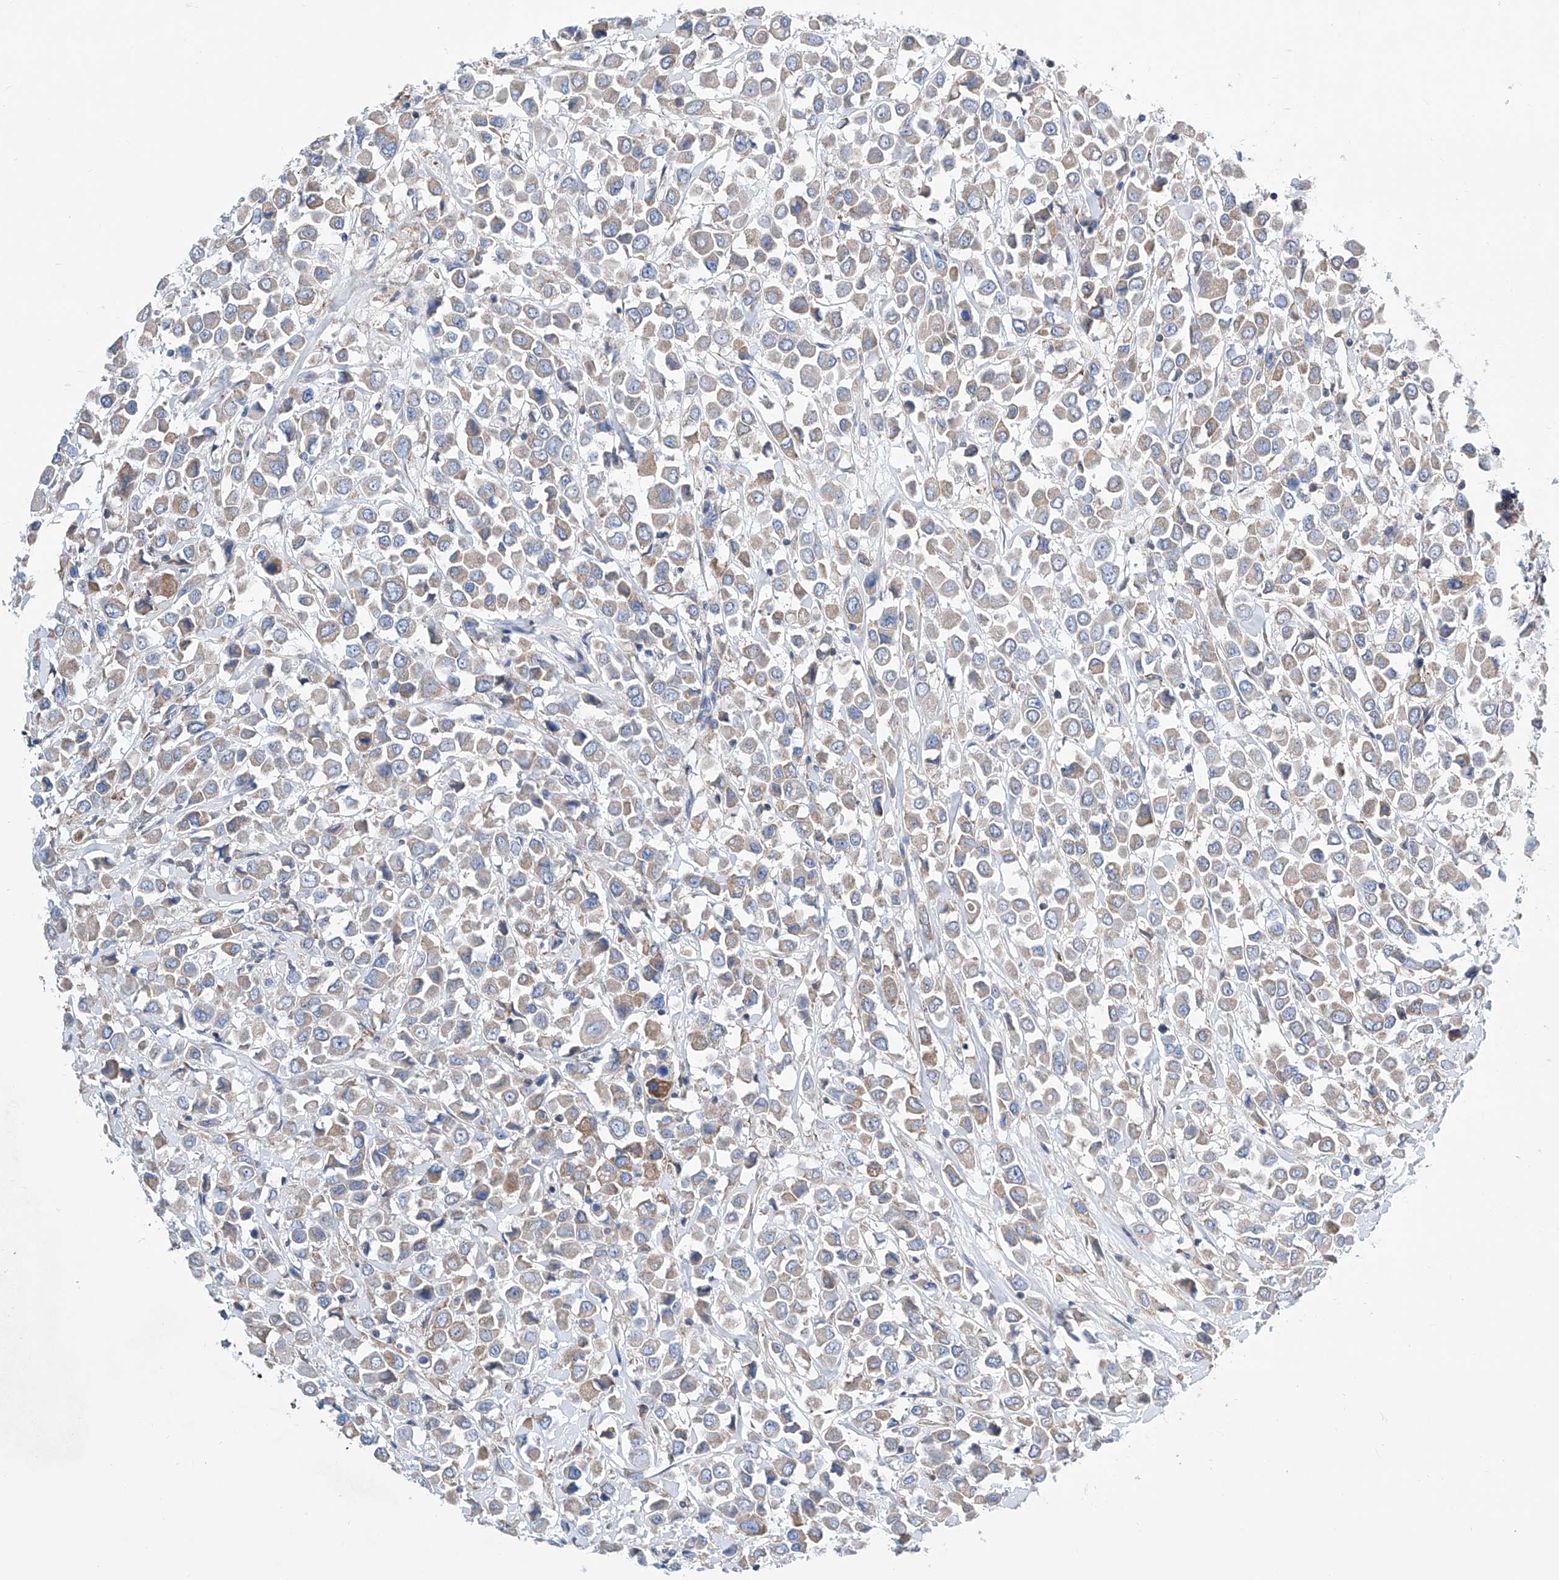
{"staining": {"intensity": "weak", "quantity": "25%-75%", "location": "cytoplasmic/membranous"}, "tissue": "breast cancer", "cell_type": "Tumor cells", "image_type": "cancer", "snomed": [{"axis": "morphology", "description": "Duct carcinoma"}, {"axis": "topography", "description": "Breast"}], "caption": "Protein analysis of breast invasive ductal carcinoma tissue reveals weak cytoplasmic/membranous staining in approximately 25%-75% of tumor cells.", "gene": "MAD2L1", "patient": {"sex": "female", "age": 61}}